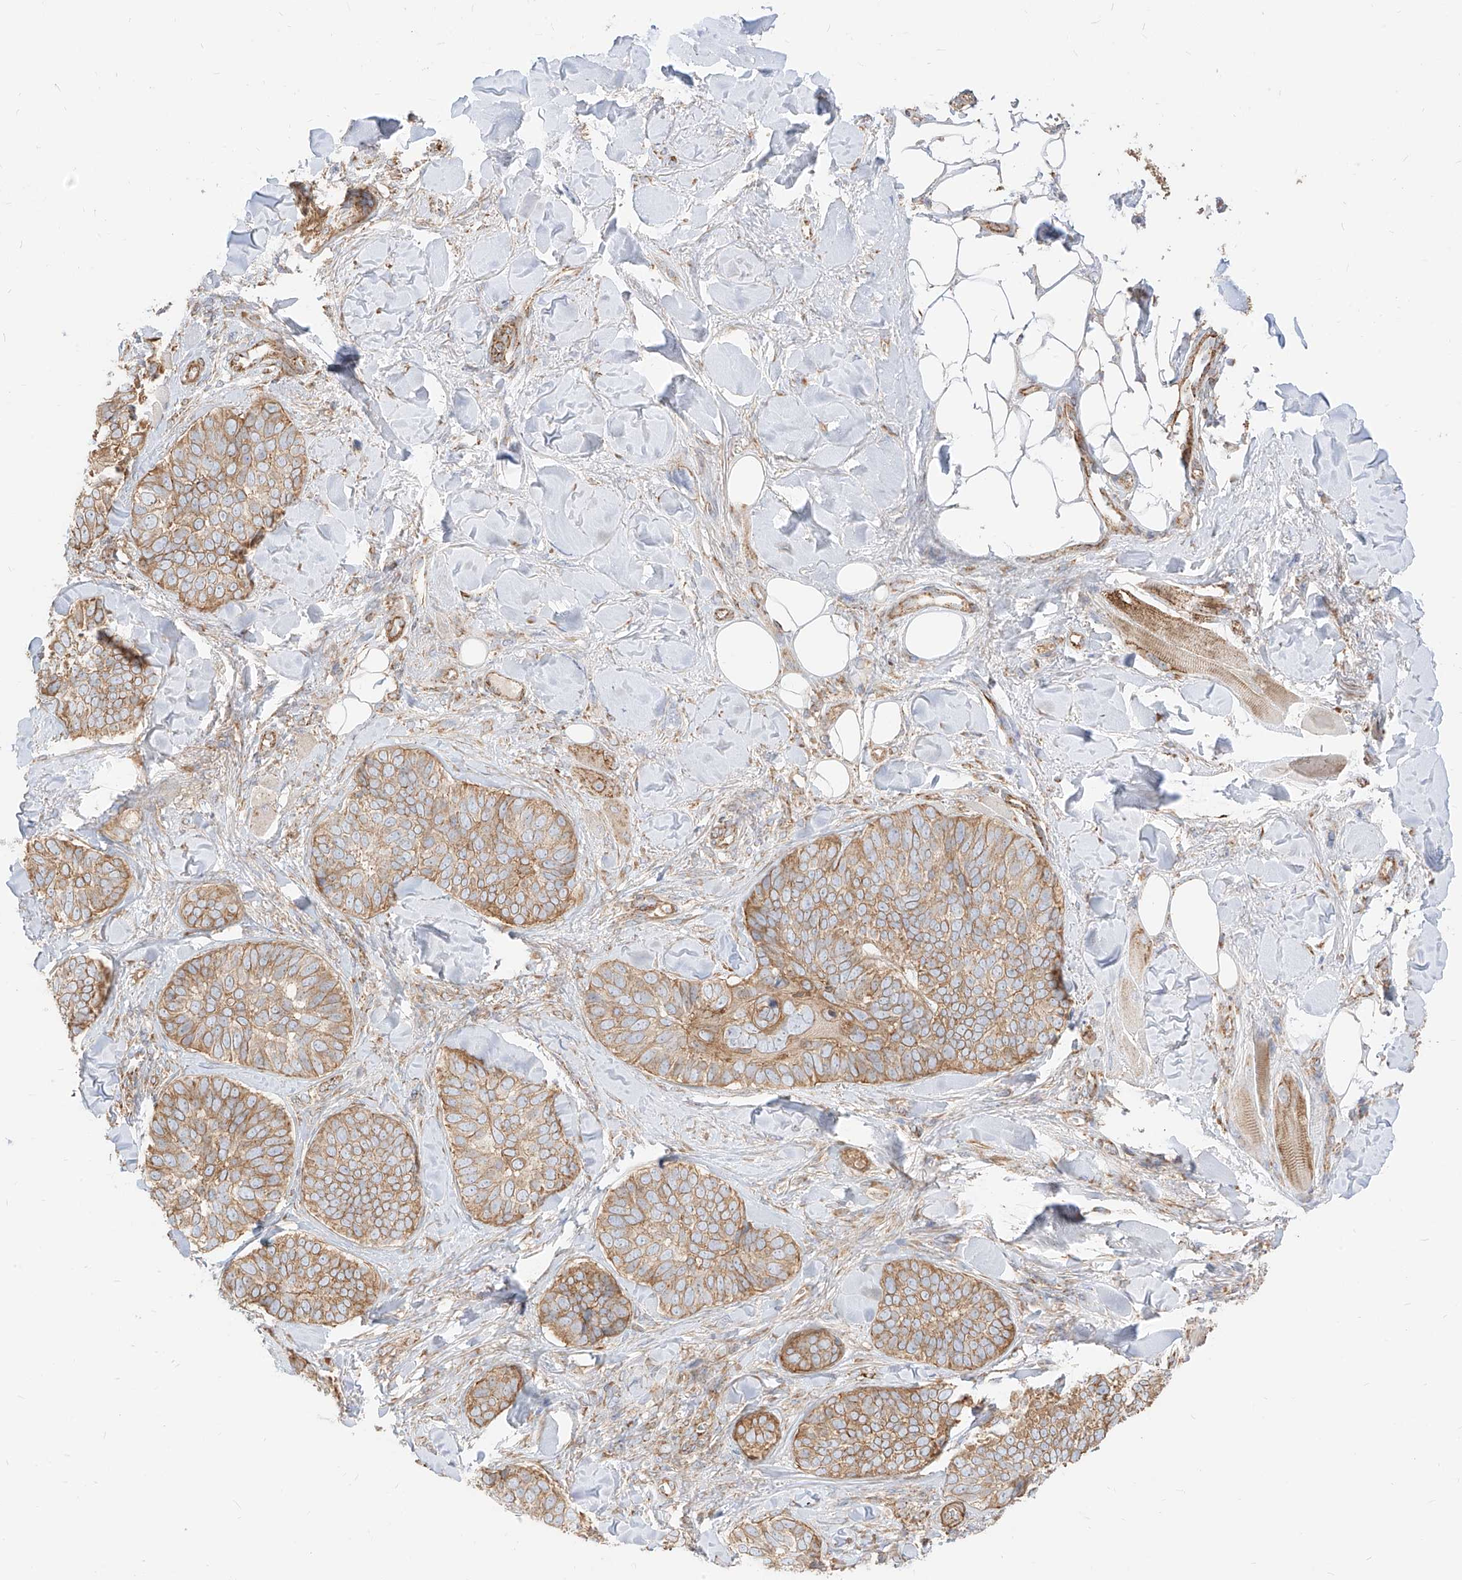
{"staining": {"intensity": "moderate", "quantity": ">75%", "location": "cytoplasmic/membranous"}, "tissue": "skin cancer", "cell_type": "Tumor cells", "image_type": "cancer", "snomed": [{"axis": "morphology", "description": "Basal cell carcinoma"}, {"axis": "topography", "description": "Skin"}], "caption": "Human basal cell carcinoma (skin) stained with a brown dye reveals moderate cytoplasmic/membranous positive staining in about >75% of tumor cells.", "gene": "PLCL1", "patient": {"sex": "male", "age": 62}}